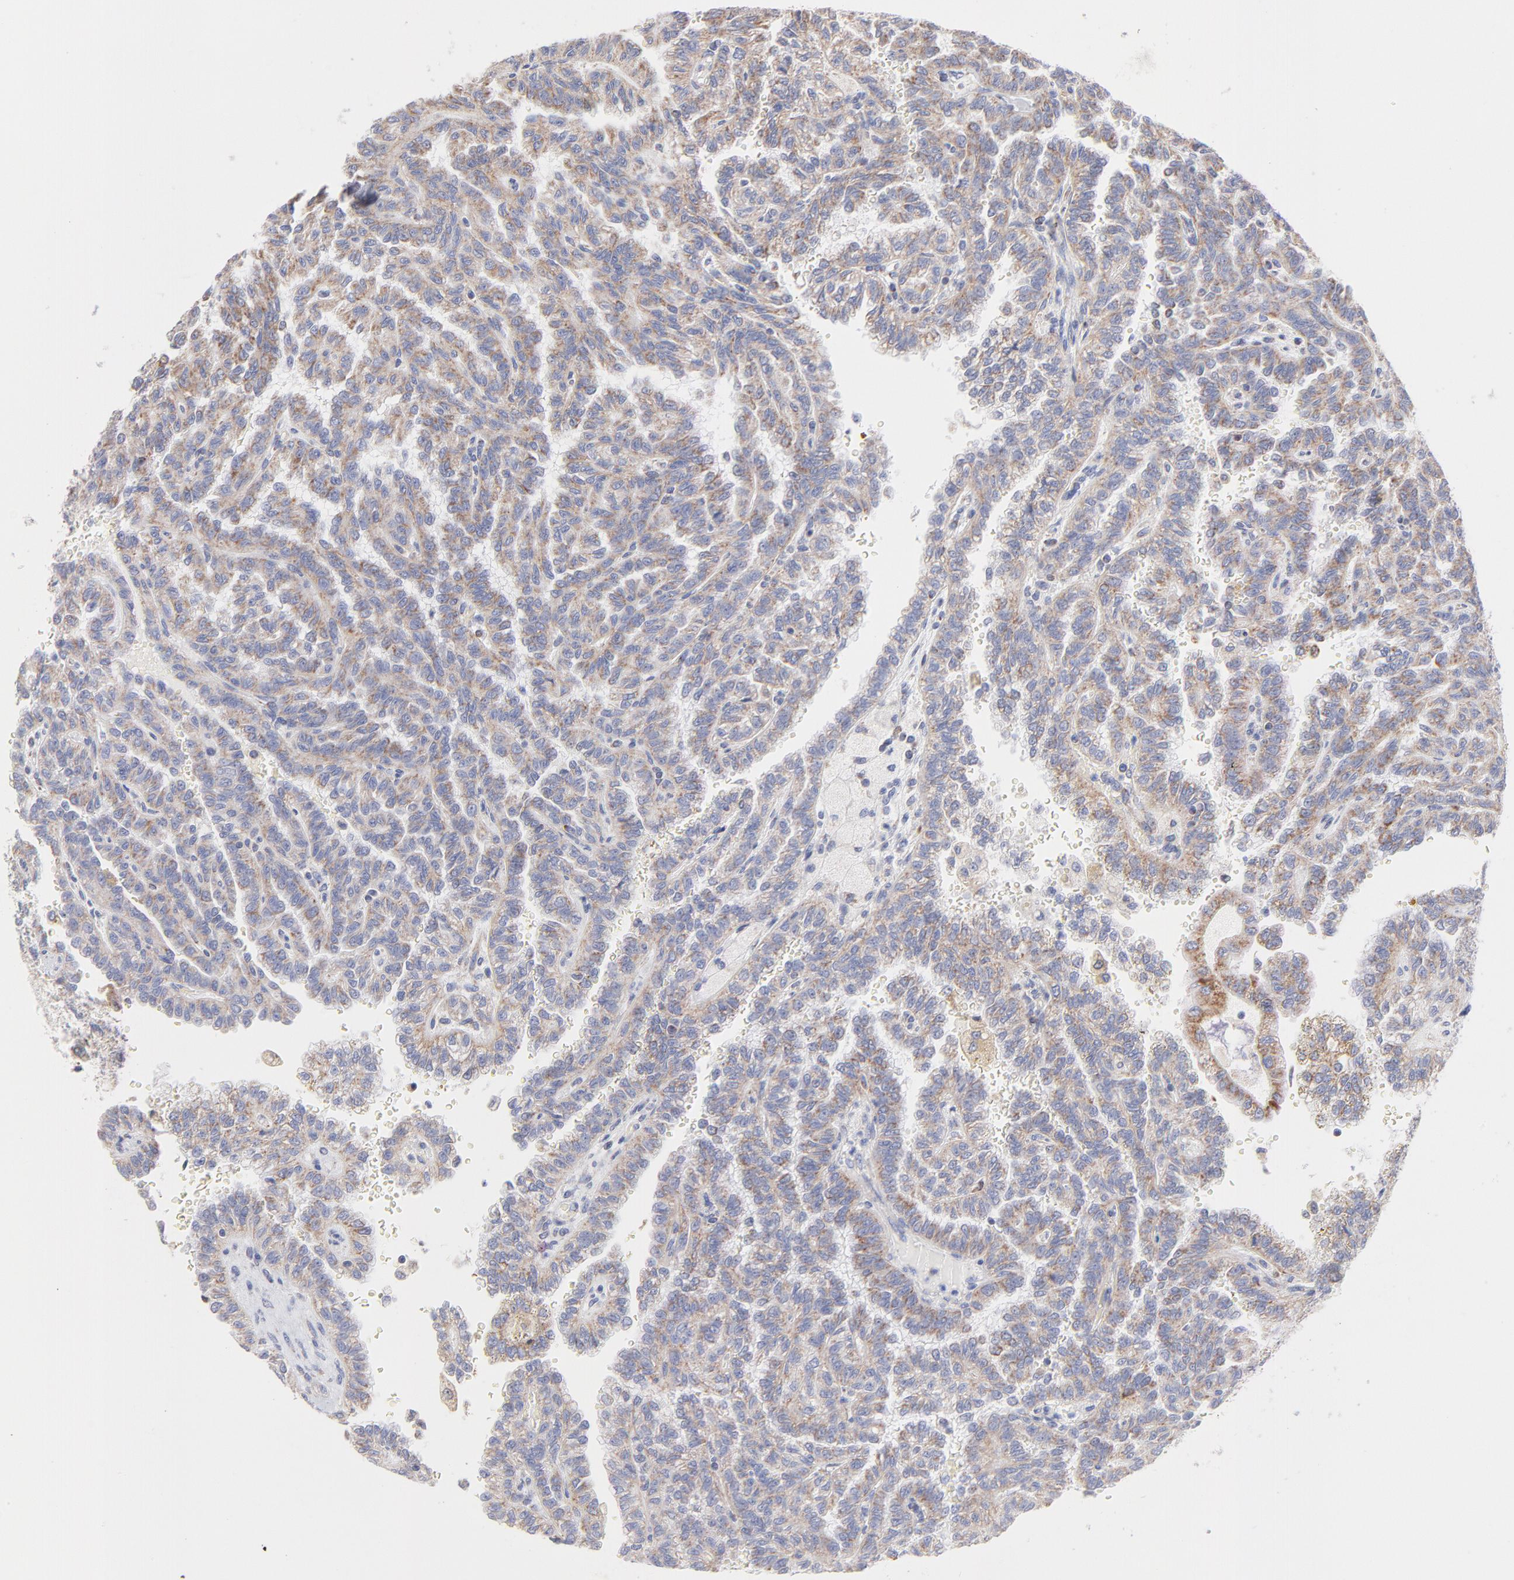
{"staining": {"intensity": "weak", "quantity": "25%-75%", "location": "cytoplasmic/membranous"}, "tissue": "renal cancer", "cell_type": "Tumor cells", "image_type": "cancer", "snomed": [{"axis": "morphology", "description": "Inflammation, NOS"}, {"axis": "morphology", "description": "Adenocarcinoma, NOS"}, {"axis": "topography", "description": "Kidney"}], "caption": "IHC image of adenocarcinoma (renal) stained for a protein (brown), which demonstrates low levels of weak cytoplasmic/membranous expression in approximately 25%-75% of tumor cells.", "gene": "TIMM8A", "patient": {"sex": "male", "age": 68}}